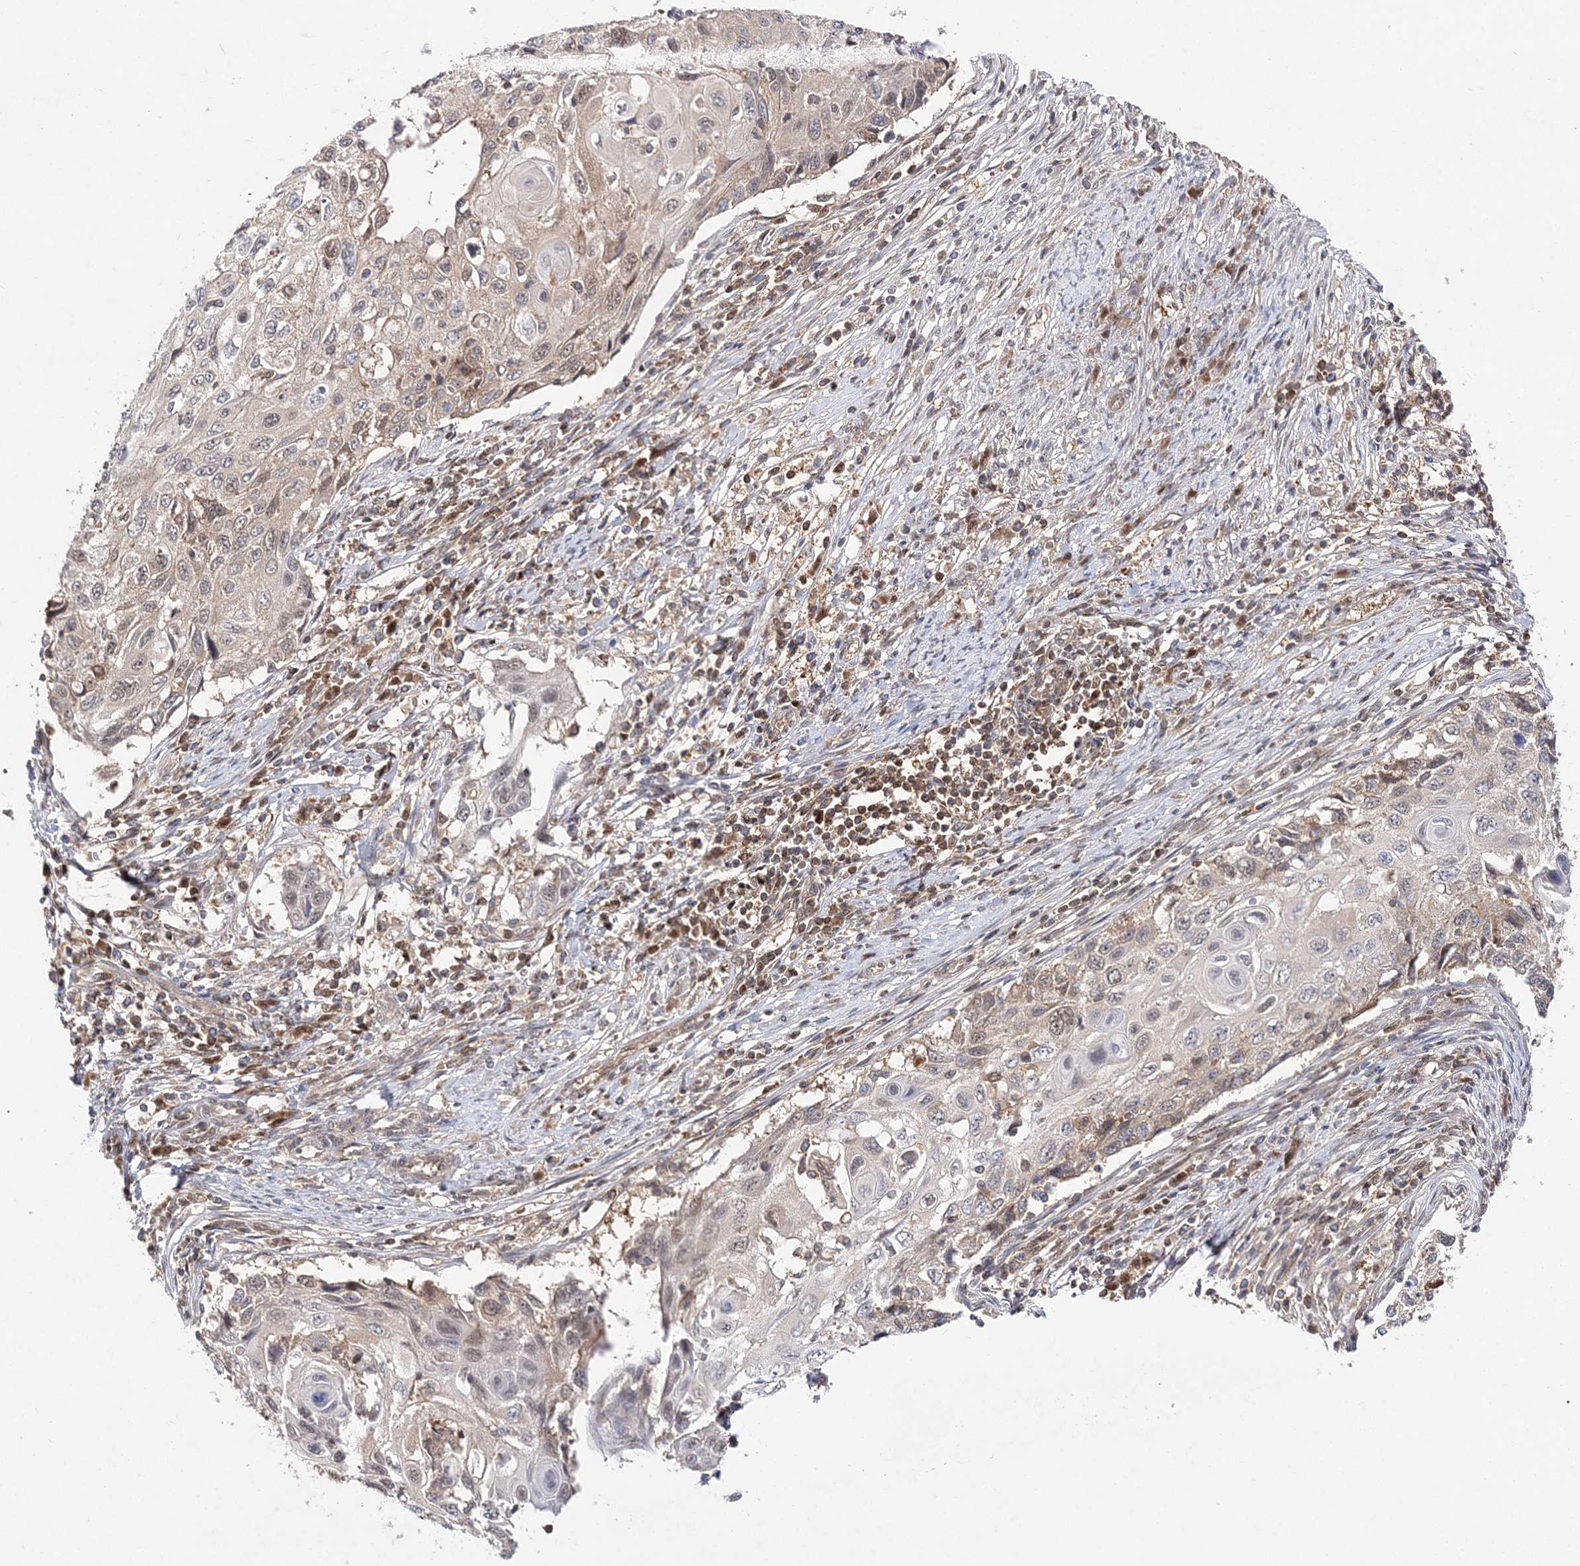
{"staining": {"intensity": "negative", "quantity": "none", "location": "none"}, "tissue": "cervical cancer", "cell_type": "Tumor cells", "image_type": "cancer", "snomed": [{"axis": "morphology", "description": "Squamous cell carcinoma, NOS"}, {"axis": "topography", "description": "Cervix"}], "caption": "Tumor cells are negative for protein expression in human cervical cancer. The staining was performed using DAB (3,3'-diaminobenzidine) to visualize the protein expression in brown, while the nuclei were stained in blue with hematoxylin (Magnification: 20x).", "gene": "NIF3L1", "patient": {"sex": "female", "age": 70}}